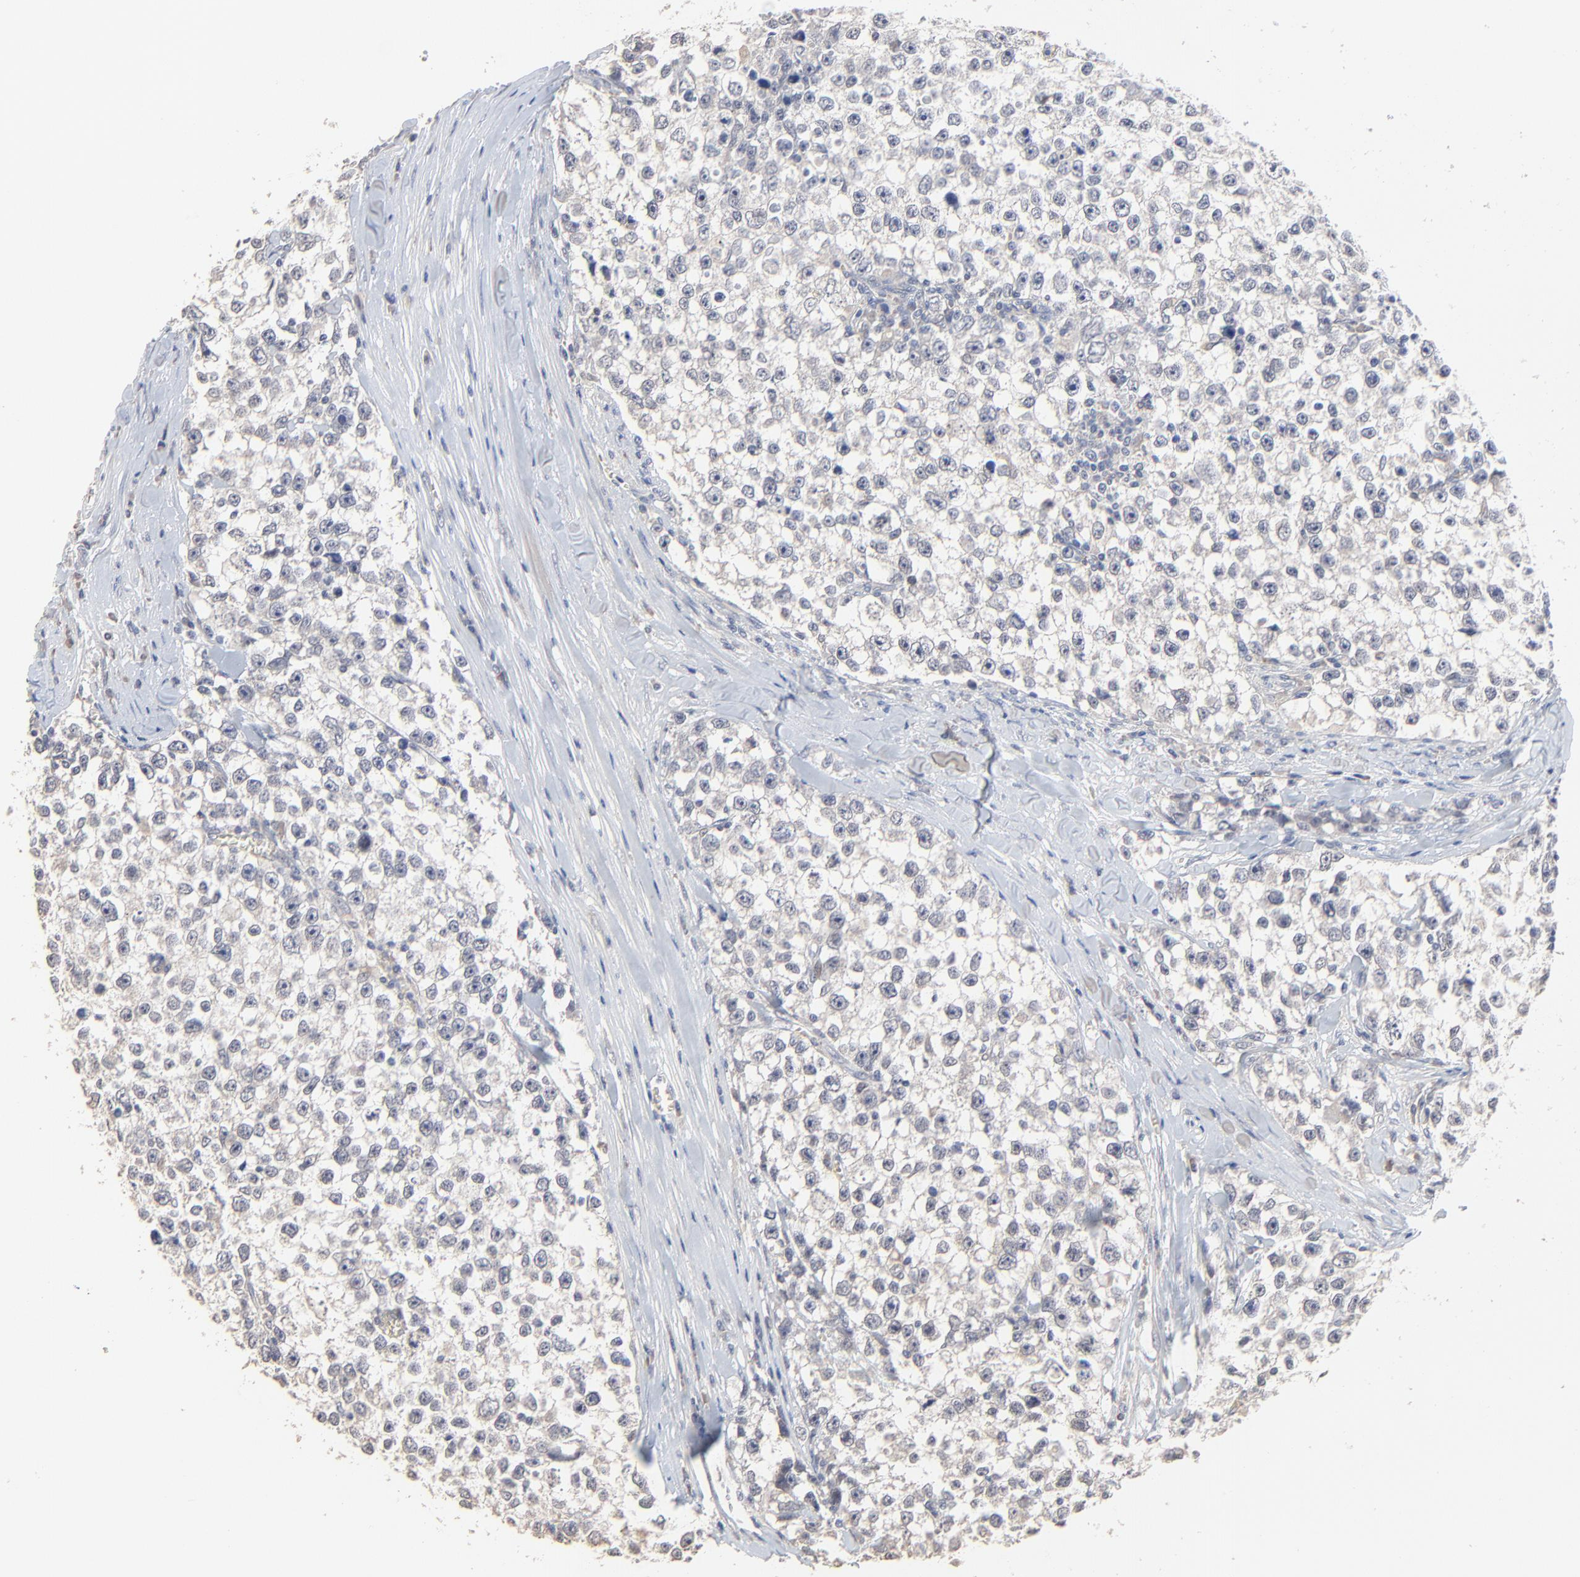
{"staining": {"intensity": "weak", "quantity": "<25%", "location": "cytoplasmic/membranous"}, "tissue": "testis cancer", "cell_type": "Tumor cells", "image_type": "cancer", "snomed": [{"axis": "morphology", "description": "Seminoma, NOS"}, {"axis": "morphology", "description": "Carcinoma, Embryonal, NOS"}, {"axis": "topography", "description": "Testis"}], "caption": "Tumor cells are negative for protein expression in human embryonal carcinoma (testis).", "gene": "FANCB", "patient": {"sex": "male", "age": 30}}